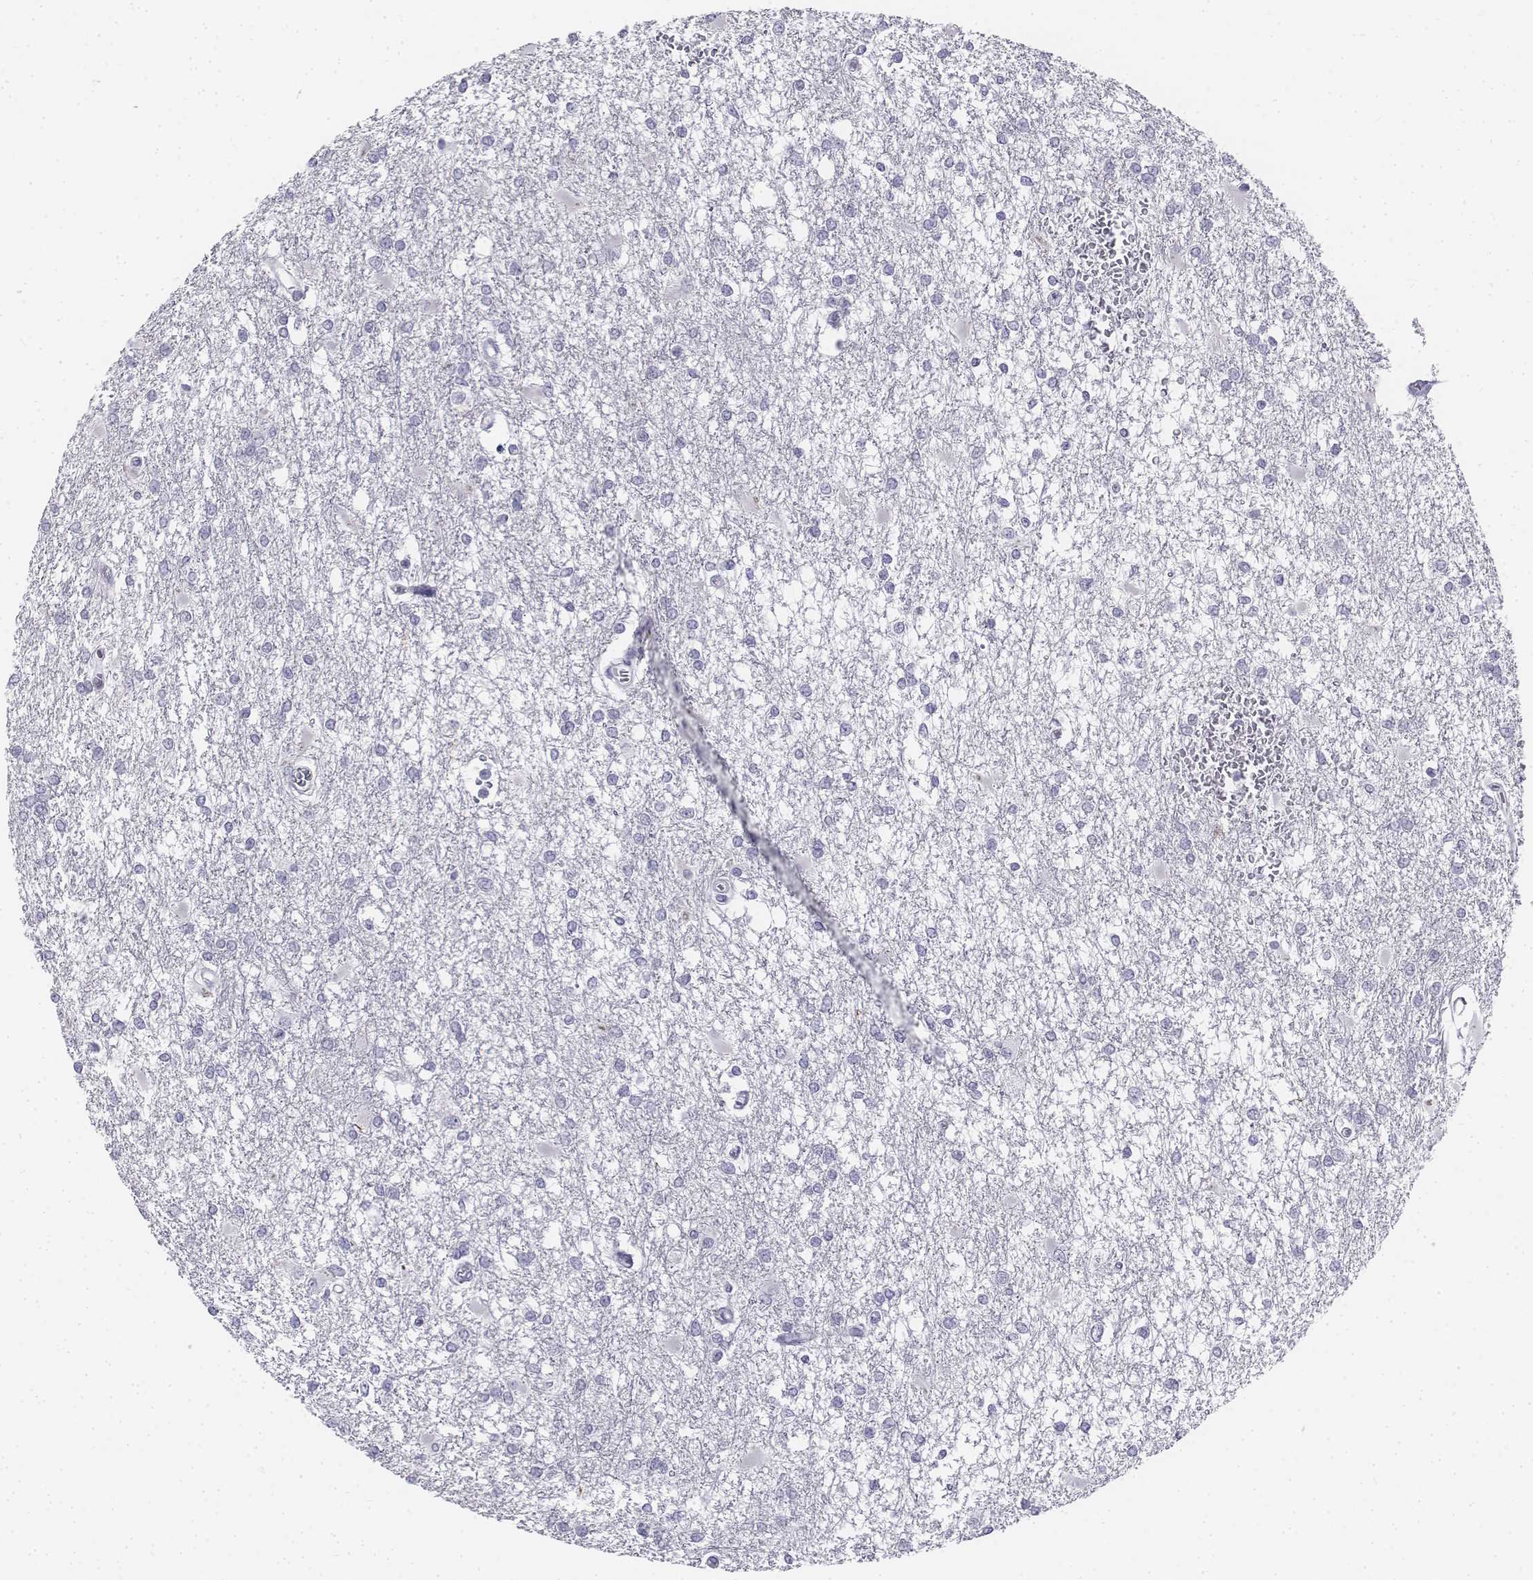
{"staining": {"intensity": "negative", "quantity": "none", "location": "none"}, "tissue": "glioma", "cell_type": "Tumor cells", "image_type": "cancer", "snomed": [{"axis": "morphology", "description": "Glioma, malignant, High grade"}, {"axis": "topography", "description": "Cerebral cortex"}], "caption": "IHC photomicrograph of human glioma stained for a protein (brown), which reveals no staining in tumor cells.", "gene": "TH", "patient": {"sex": "male", "age": 79}}